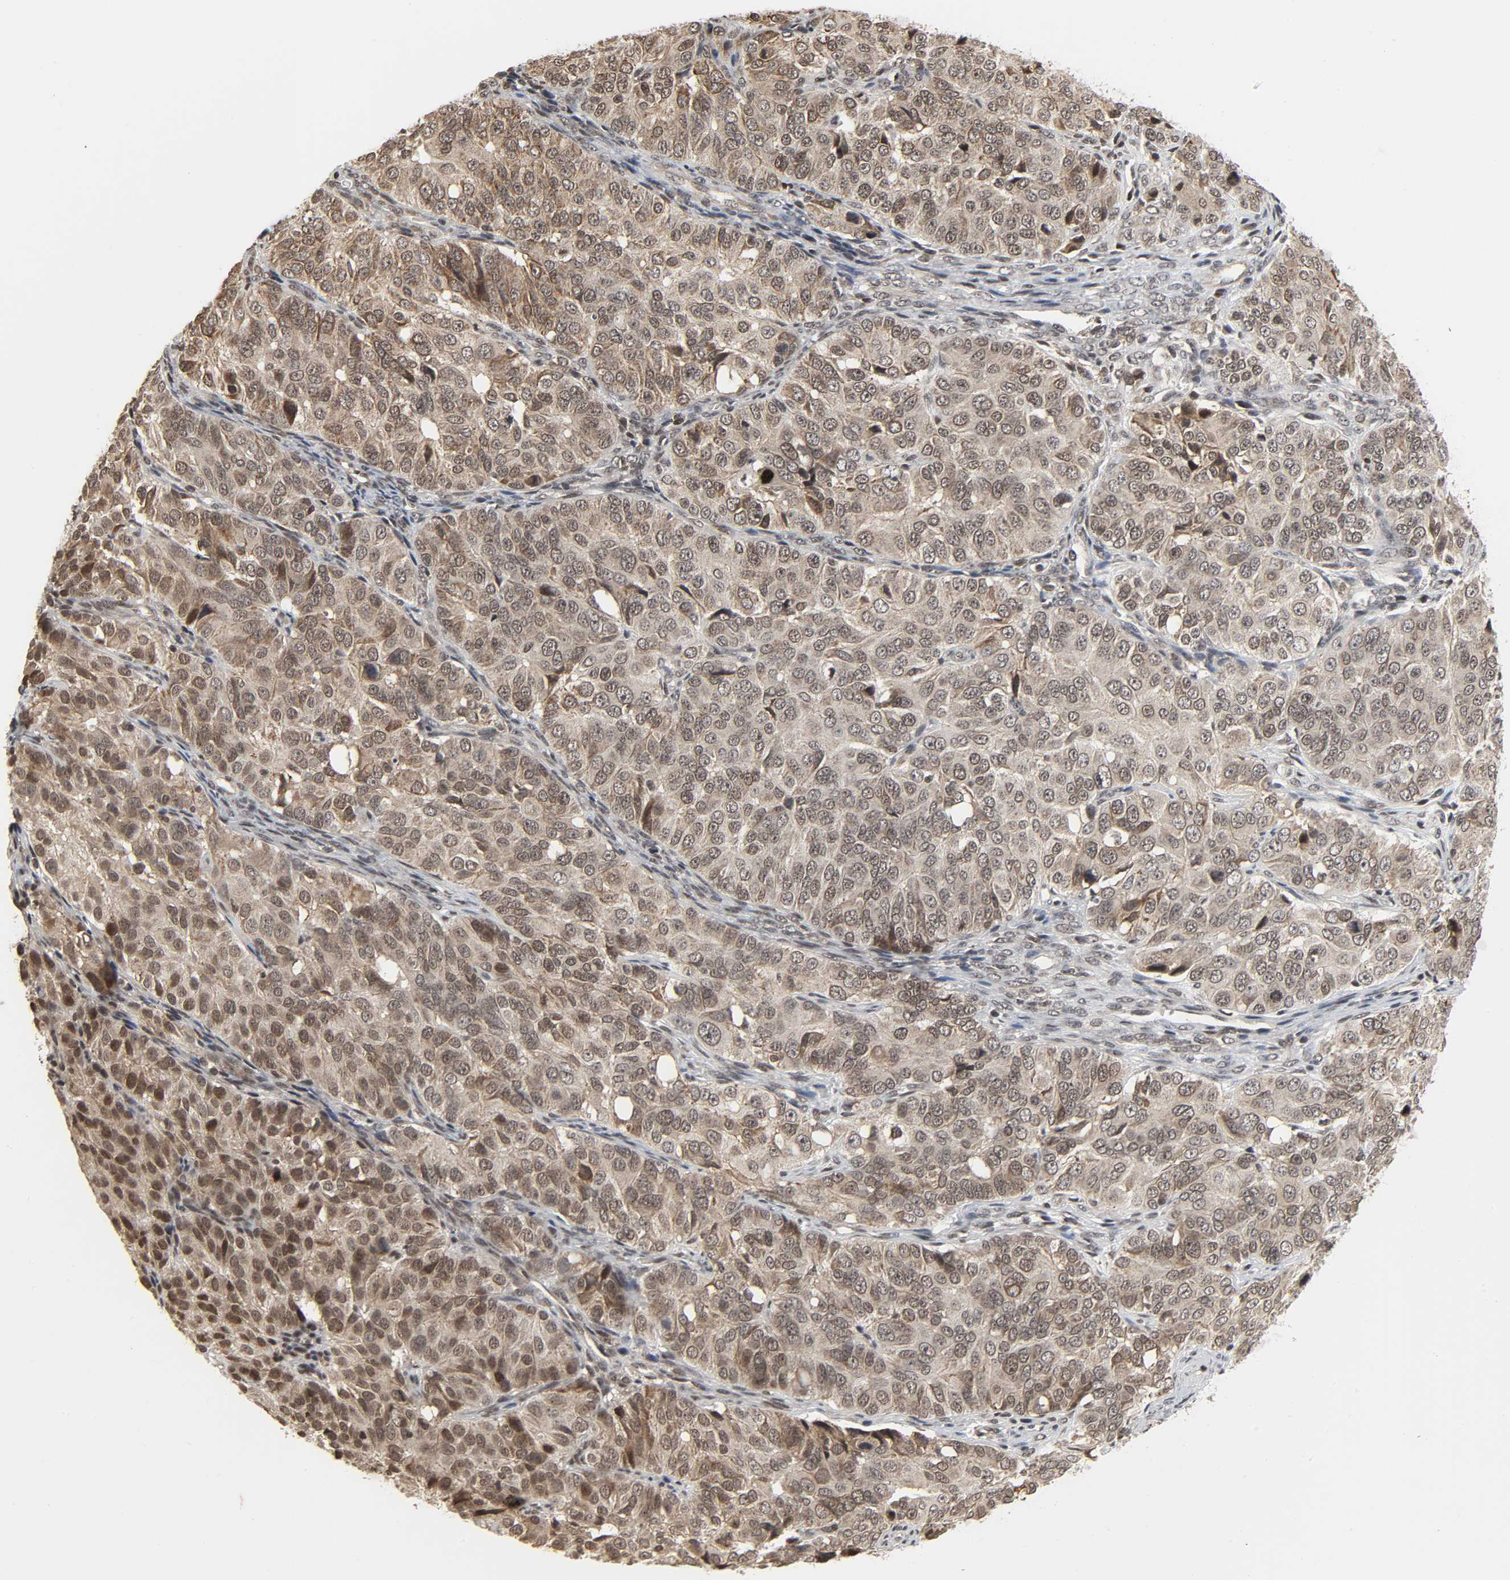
{"staining": {"intensity": "moderate", "quantity": "25%-75%", "location": "nuclear"}, "tissue": "ovarian cancer", "cell_type": "Tumor cells", "image_type": "cancer", "snomed": [{"axis": "morphology", "description": "Carcinoma, endometroid"}, {"axis": "topography", "description": "Ovary"}], "caption": "The photomicrograph displays a brown stain indicating the presence of a protein in the nuclear of tumor cells in ovarian cancer (endometroid carcinoma). Using DAB (brown) and hematoxylin (blue) stains, captured at high magnification using brightfield microscopy.", "gene": "XRCC1", "patient": {"sex": "female", "age": 51}}